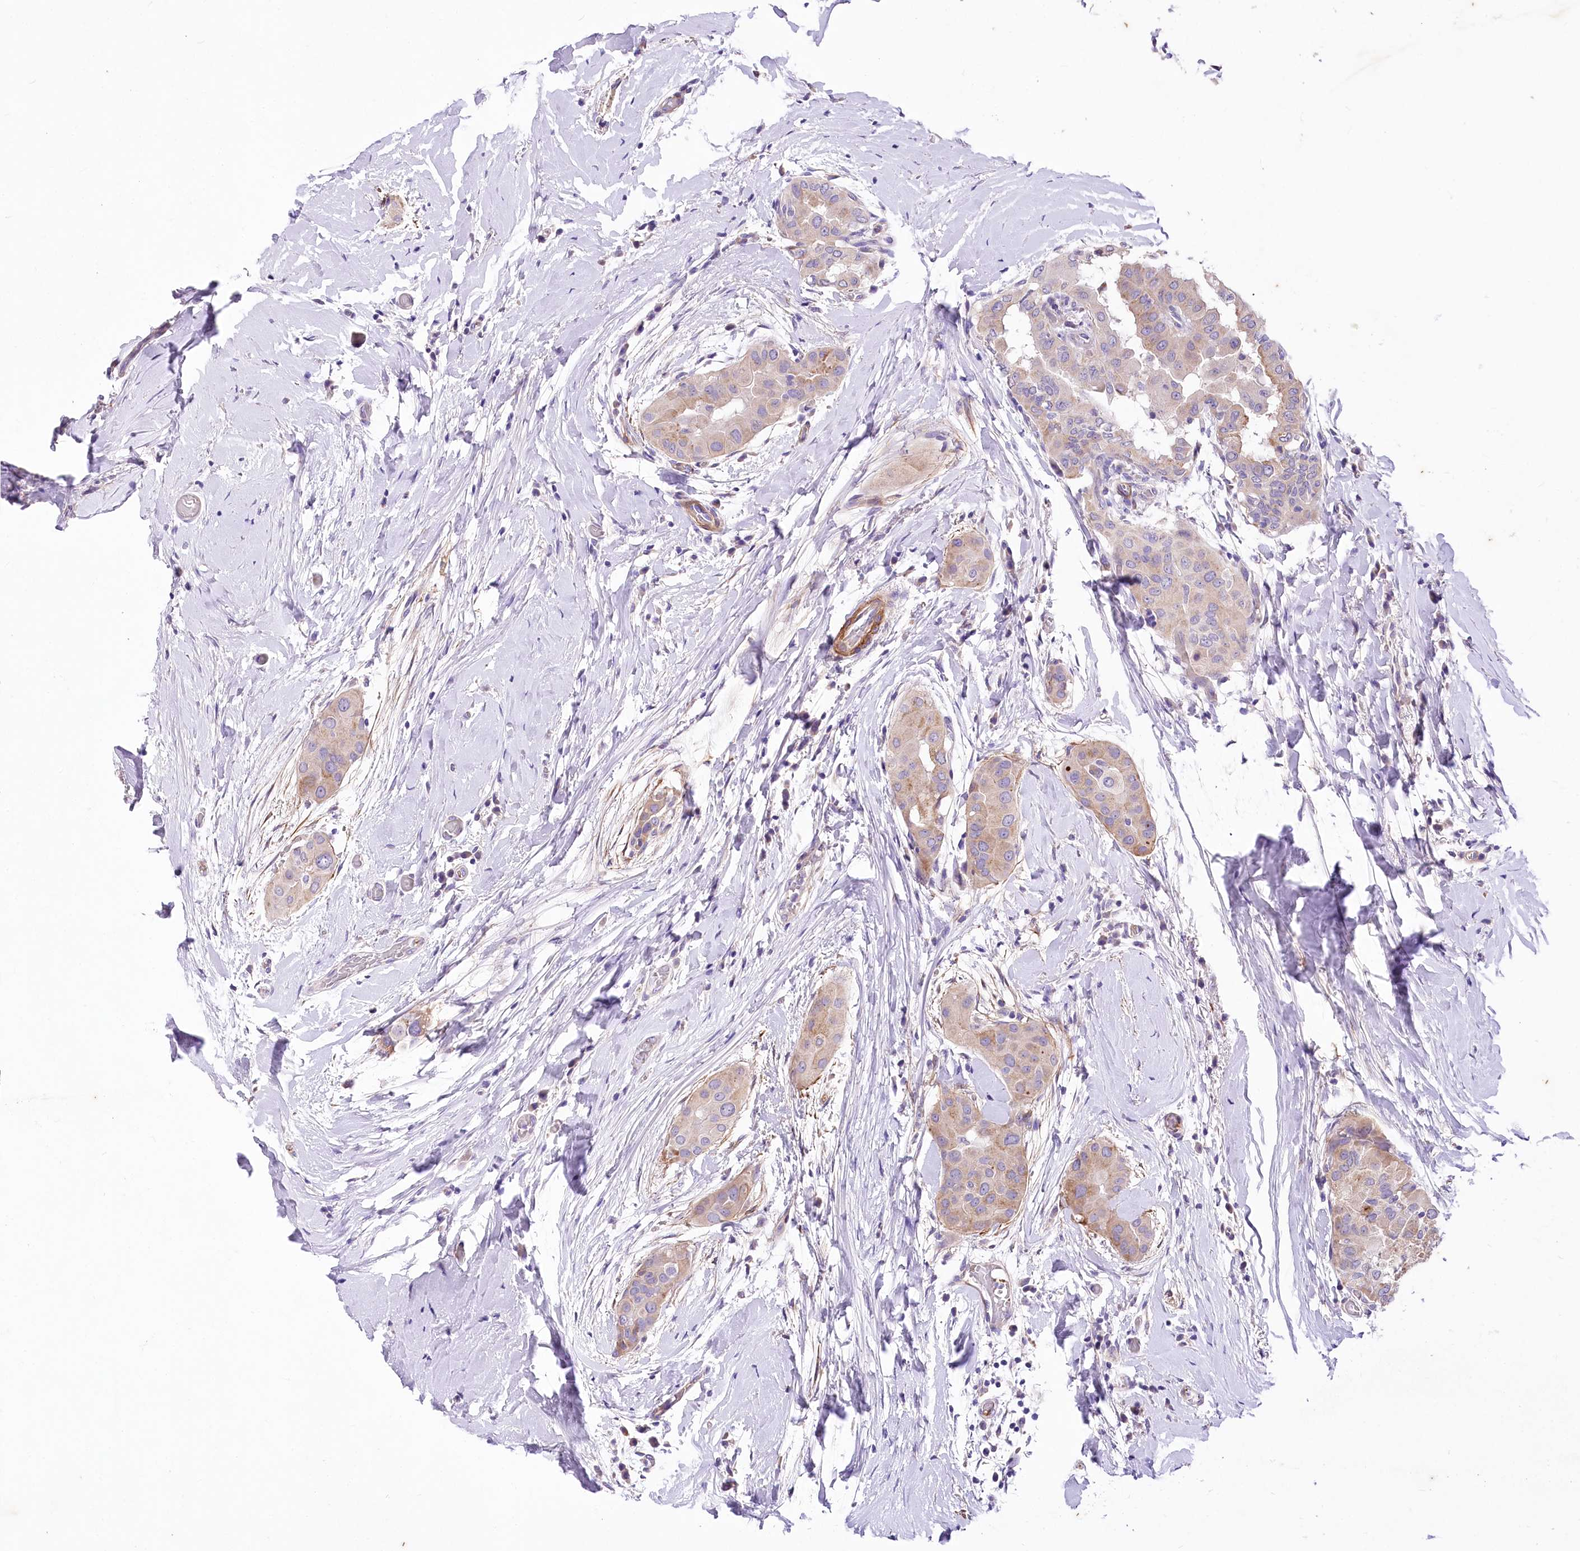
{"staining": {"intensity": "weak", "quantity": "<25%", "location": "cytoplasmic/membranous"}, "tissue": "thyroid cancer", "cell_type": "Tumor cells", "image_type": "cancer", "snomed": [{"axis": "morphology", "description": "Papillary adenocarcinoma, NOS"}, {"axis": "topography", "description": "Thyroid gland"}], "caption": "High power microscopy image of an IHC histopathology image of papillary adenocarcinoma (thyroid), revealing no significant positivity in tumor cells.", "gene": "RDH16", "patient": {"sex": "male", "age": 33}}